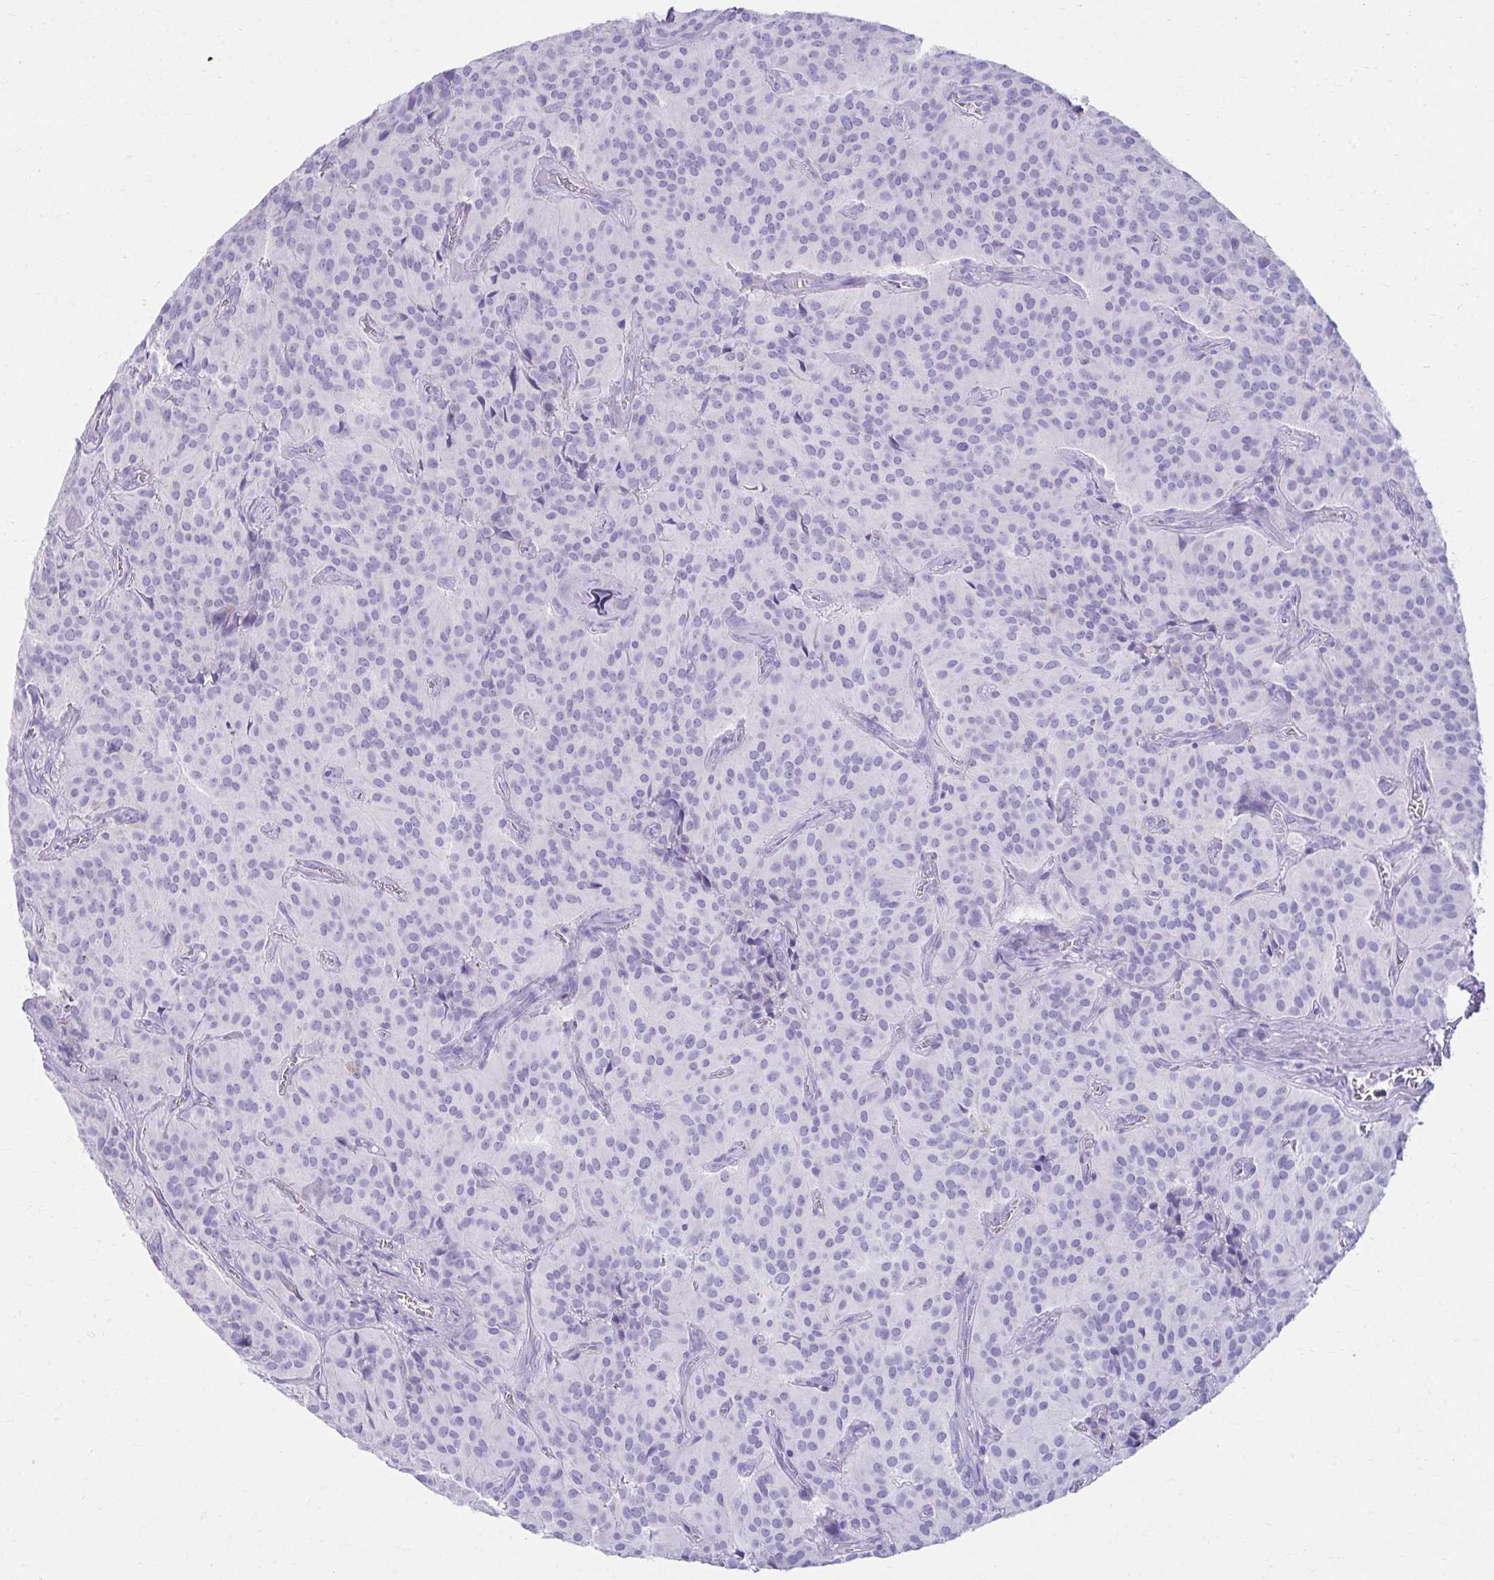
{"staining": {"intensity": "negative", "quantity": "none", "location": "none"}, "tissue": "glioma", "cell_type": "Tumor cells", "image_type": "cancer", "snomed": [{"axis": "morphology", "description": "Glioma, malignant, Low grade"}, {"axis": "topography", "description": "Brain"}], "caption": "This histopathology image is of glioma stained with immunohistochemistry to label a protein in brown with the nuclei are counter-stained blue. There is no positivity in tumor cells. (DAB IHC, high magnification).", "gene": "ATP4B", "patient": {"sex": "male", "age": 42}}